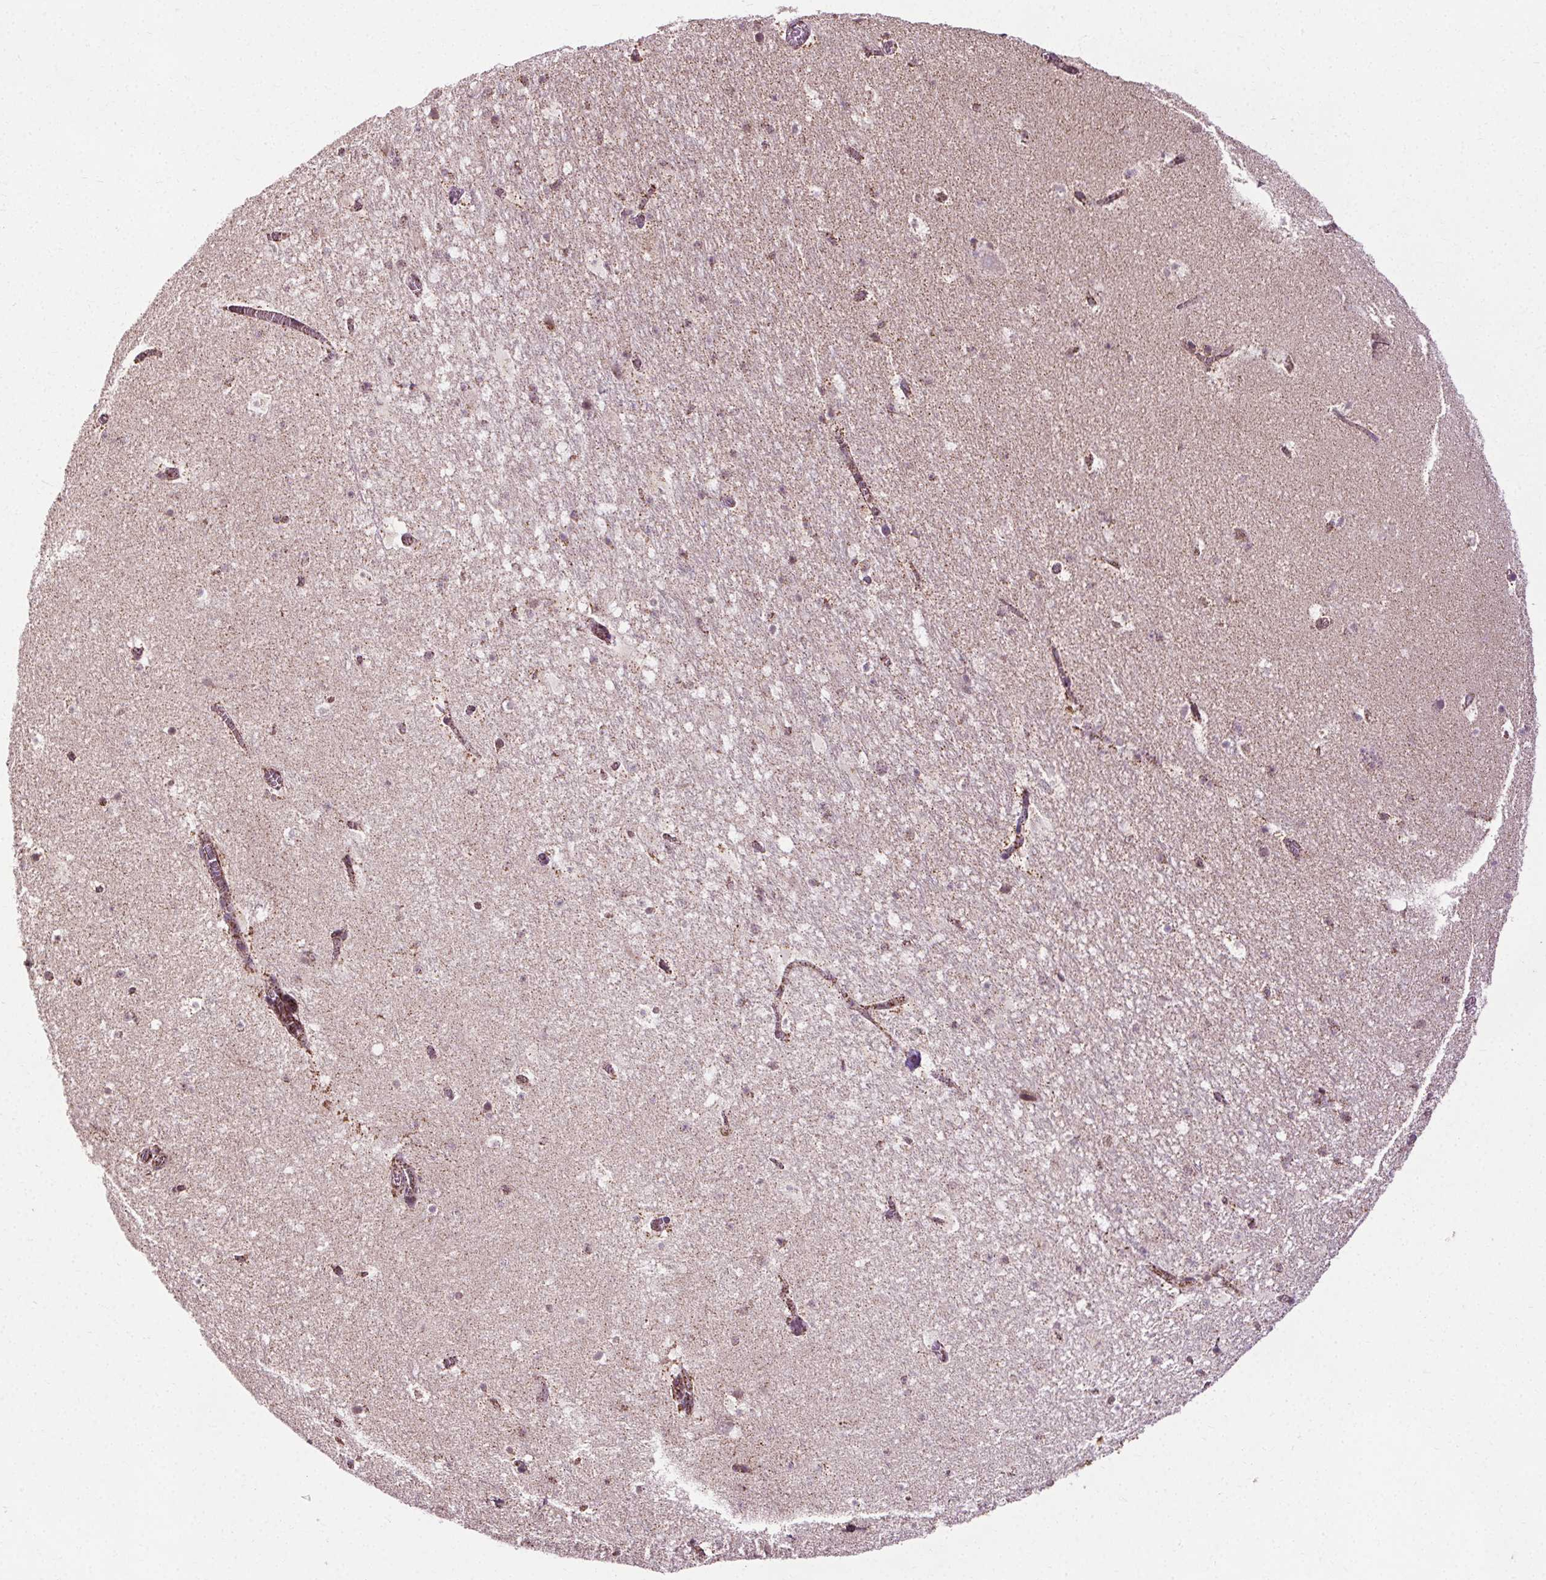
{"staining": {"intensity": "negative", "quantity": "none", "location": "none"}, "tissue": "hippocampus", "cell_type": "Glial cells", "image_type": "normal", "snomed": [{"axis": "morphology", "description": "Normal tissue, NOS"}, {"axis": "topography", "description": "Hippocampus"}], "caption": "IHC of unremarkable hippocampus displays no expression in glial cells. (DAB immunohistochemistry, high magnification).", "gene": "LFNG", "patient": {"sex": "female", "age": 42}}